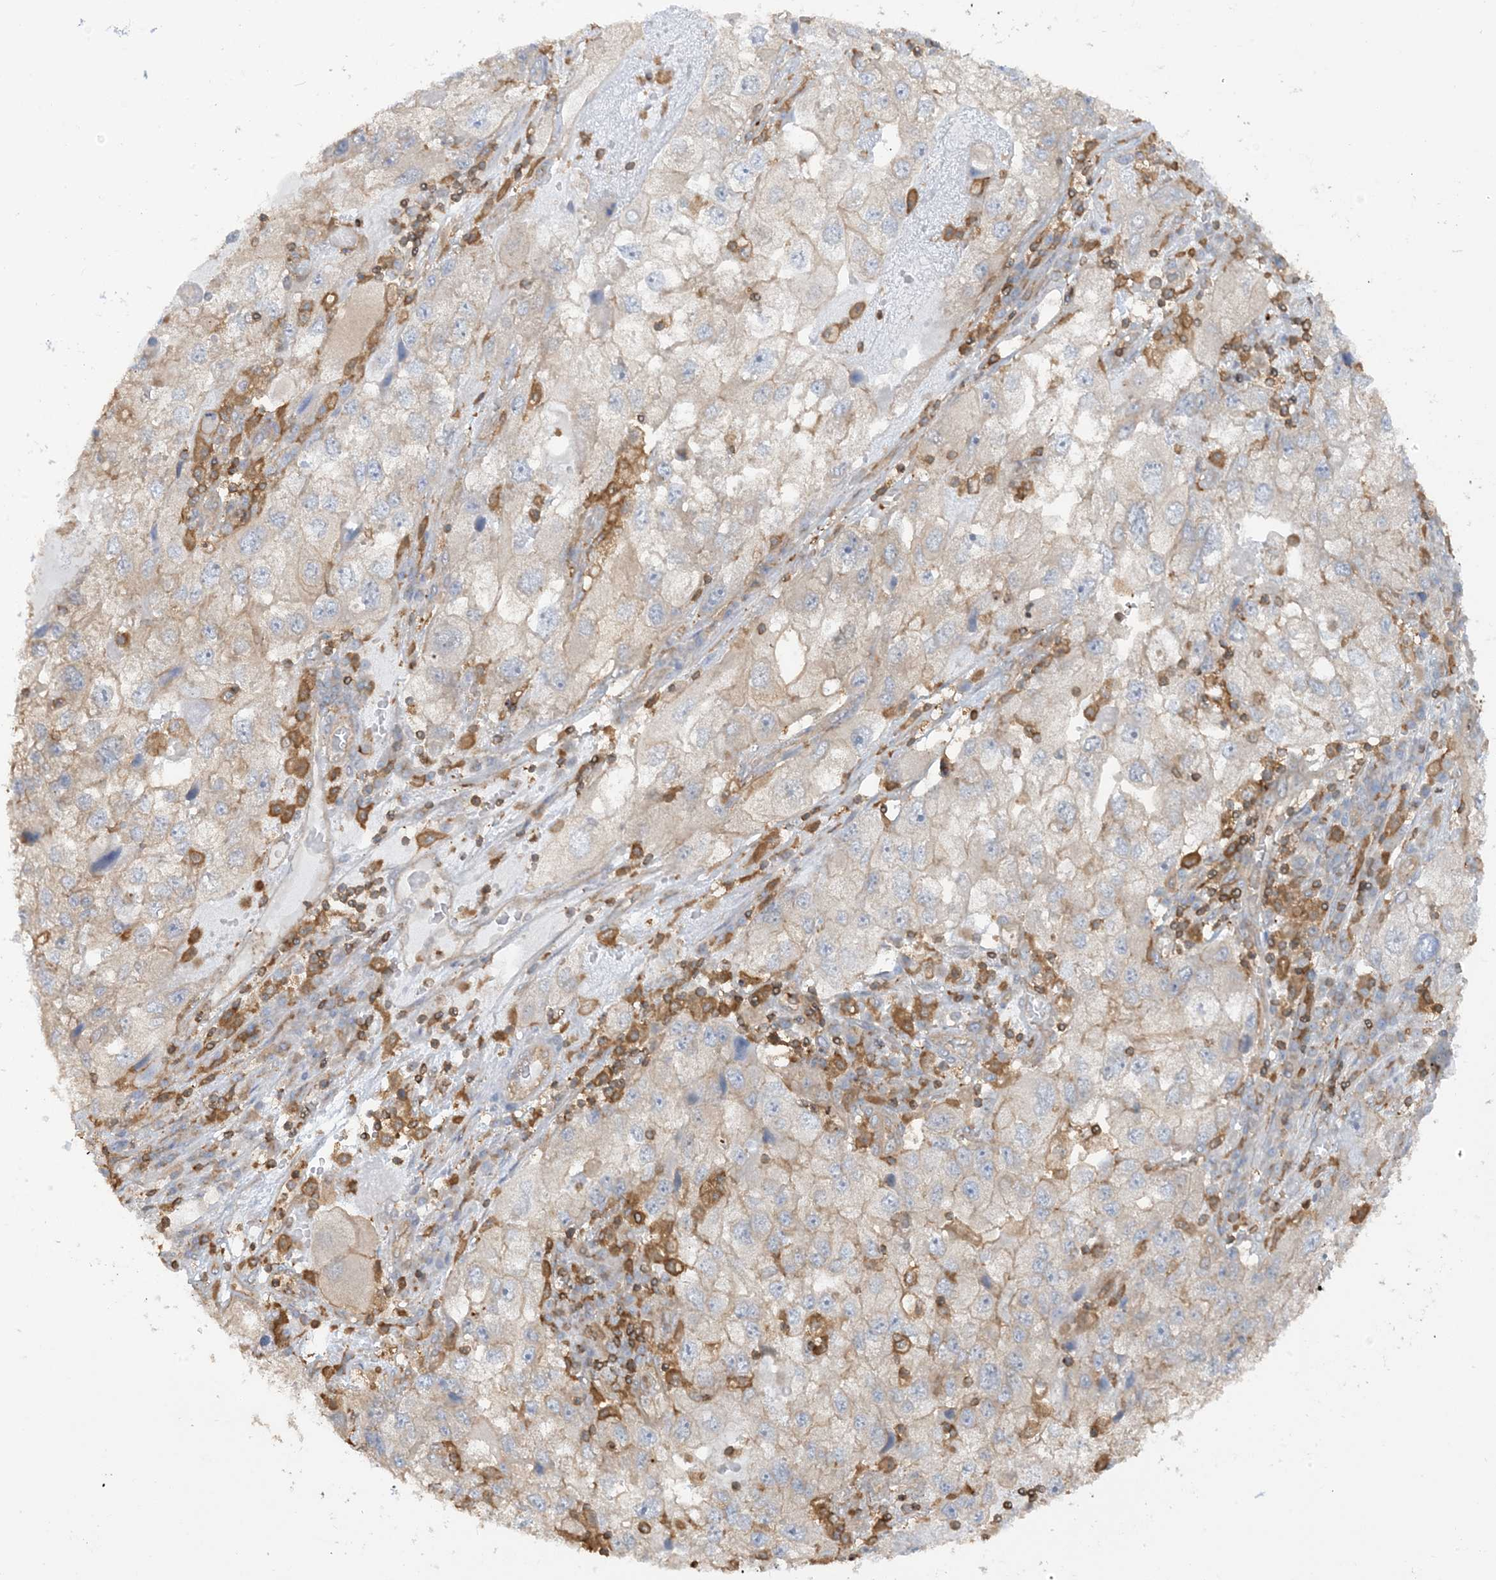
{"staining": {"intensity": "weak", "quantity": "<25%", "location": "cytoplasmic/membranous"}, "tissue": "endometrial cancer", "cell_type": "Tumor cells", "image_type": "cancer", "snomed": [{"axis": "morphology", "description": "Adenocarcinoma, NOS"}, {"axis": "topography", "description": "Endometrium"}], "caption": "IHC histopathology image of adenocarcinoma (endometrial) stained for a protein (brown), which shows no expression in tumor cells. (Brightfield microscopy of DAB immunohistochemistry at high magnification).", "gene": "CAPZB", "patient": {"sex": "female", "age": 49}}